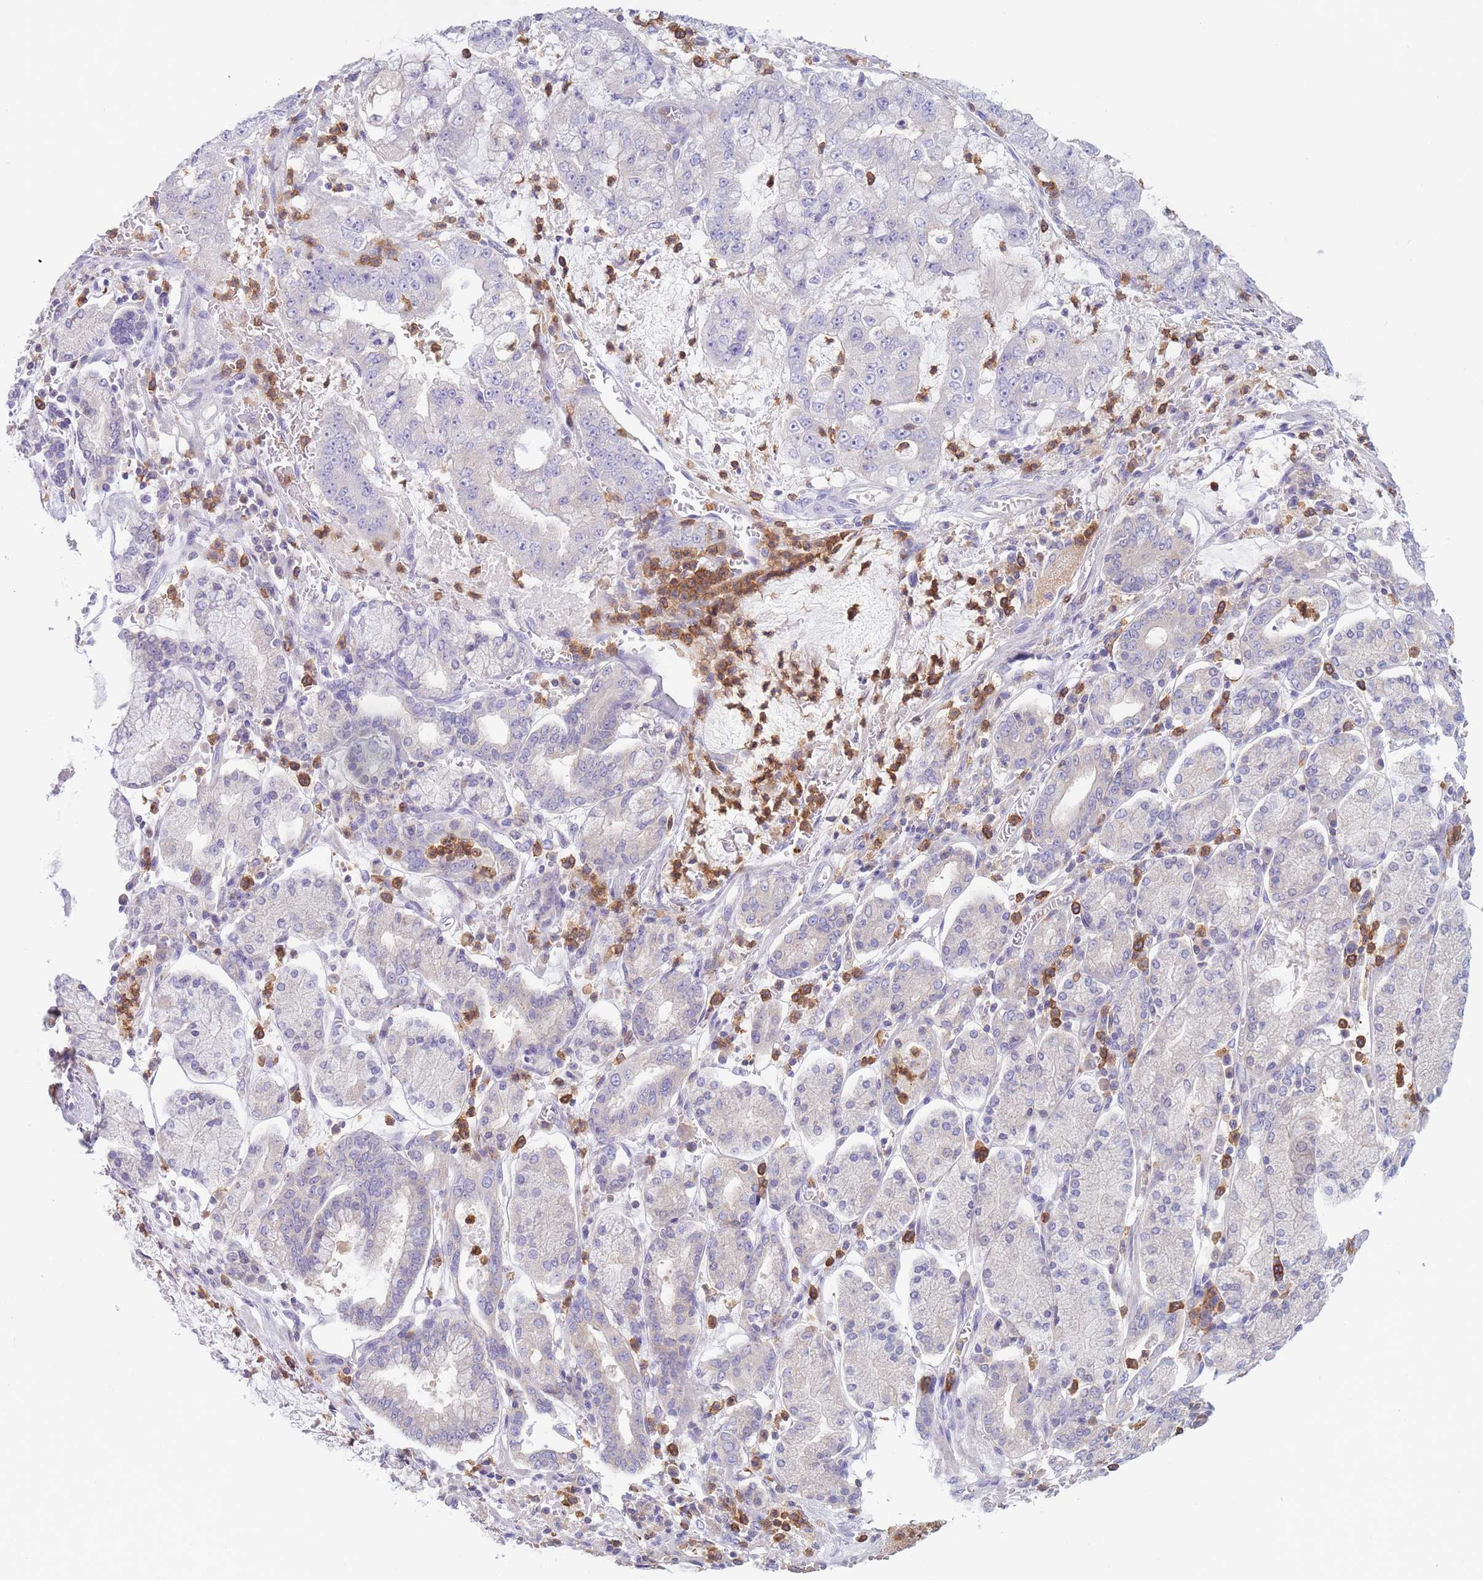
{"staining": {"intensity": "negative", "quantity": "none", "location": "none"}, "tissue": "stomach cancer", "cell_type": "Tumor cells", "image_type": "cancer", "snomed": [{"axis": "morphology", "description": "Adenocarcinoma, NOS"}, {"axis": "topography", "description": "Stomach"}], "caption": "Tumor cells show no significant expression in adenocarcinoma (stomach).", "gene": "ST3GAL4", "patient": {"sex": "male", "age": 76}}